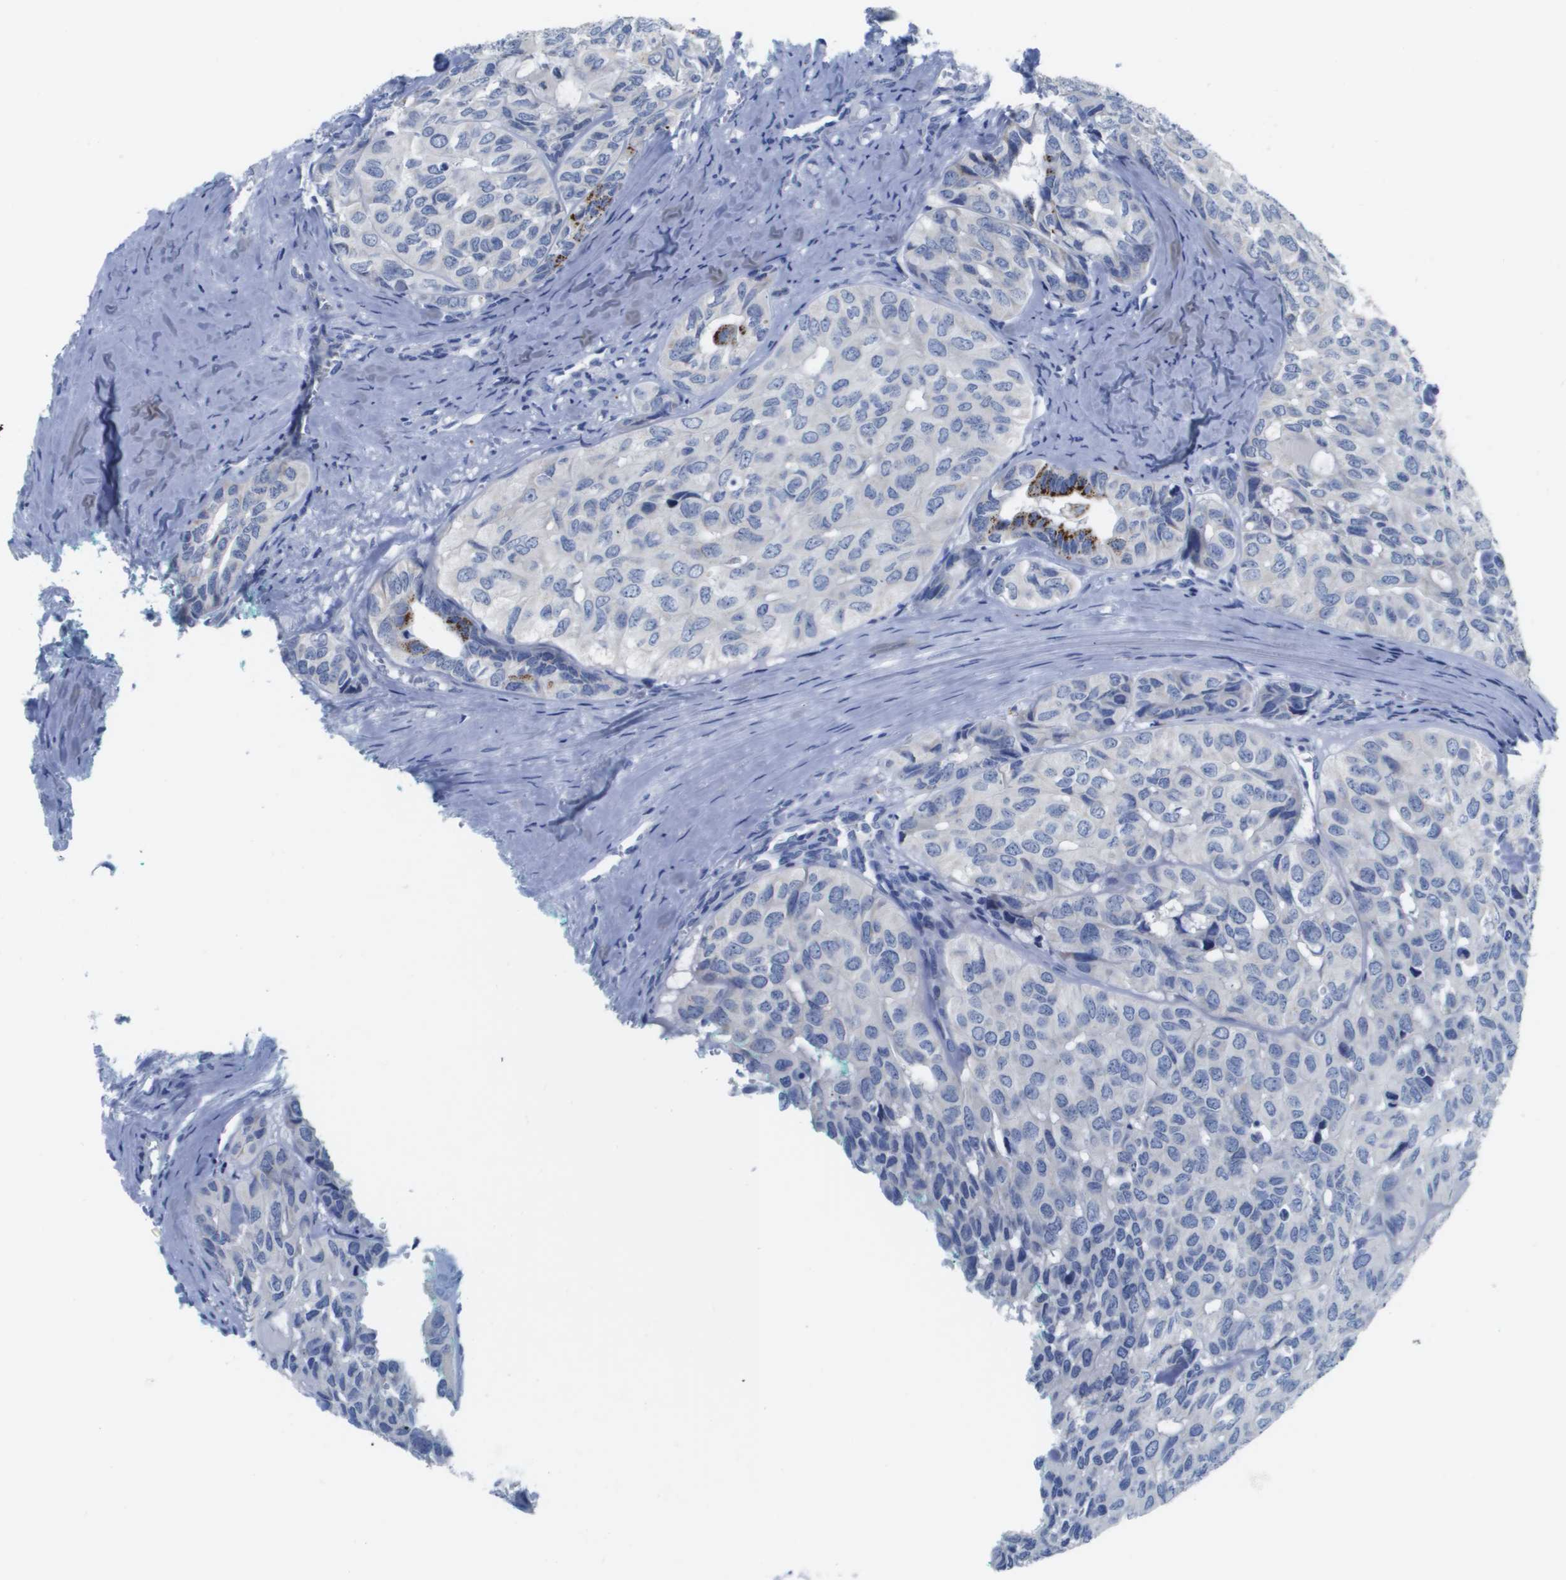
{"staining": {"intensity": "negative", "quantity": "none", "location": "none"}, "tissue": "head and neck cancer", "cell_type": "Tumor cells", "image_type": "cancer", "snomed": [{"axis": "morphology", "description": "Adenocarcinoma, NOS"}, {"axis": "topography", "description": "Salivary gland, NOS"}, {"axis": "topography", "description": "Head-Neck"}], "caption": "This is a micrograph of immunohistochemistry staining of head and neck cancer, which shows no positivity in tumor cells.", "gene": "MS4A1", "patient": {"sex": "female", "age": 76}}